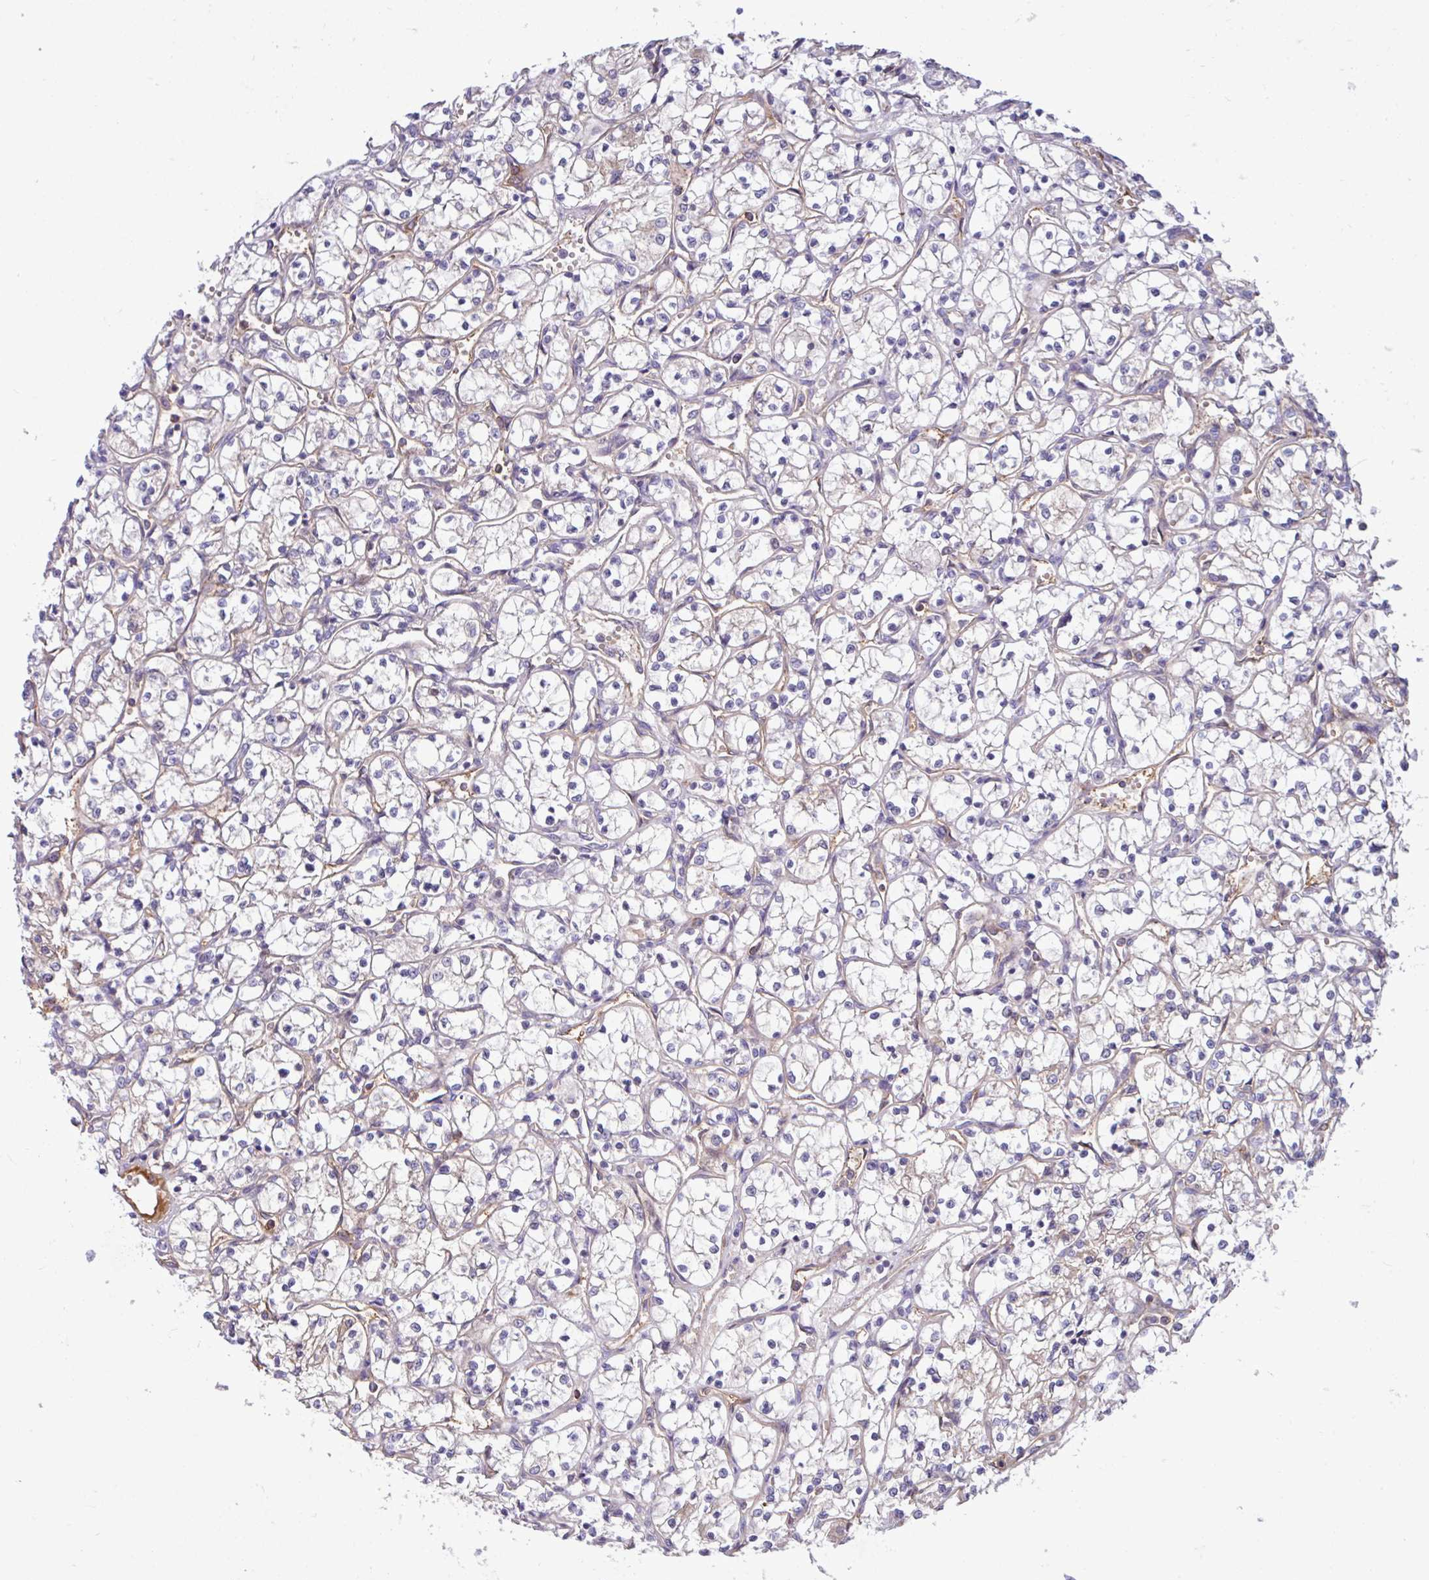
{"staining": {"intensity": "negative", "quantity": "none", "location": "none"}, "tissue": "renal cancer", "cell_type": "Tumor cells", "image_type": "cancer", "snomed": [{"axis": "morphology", "description": "Adenocarcinoma, NOS"}, {"axis": "topography", "description": "Kidney"}], "caption": "DAB (3,3'-diaminobenzidine) immunohistochemical staining of adenocarcinoma (renal) reveals no significant expression in tumor cells.", "gene": "B4GALNT4", "patient": {"sex": "female", "age": 69}}